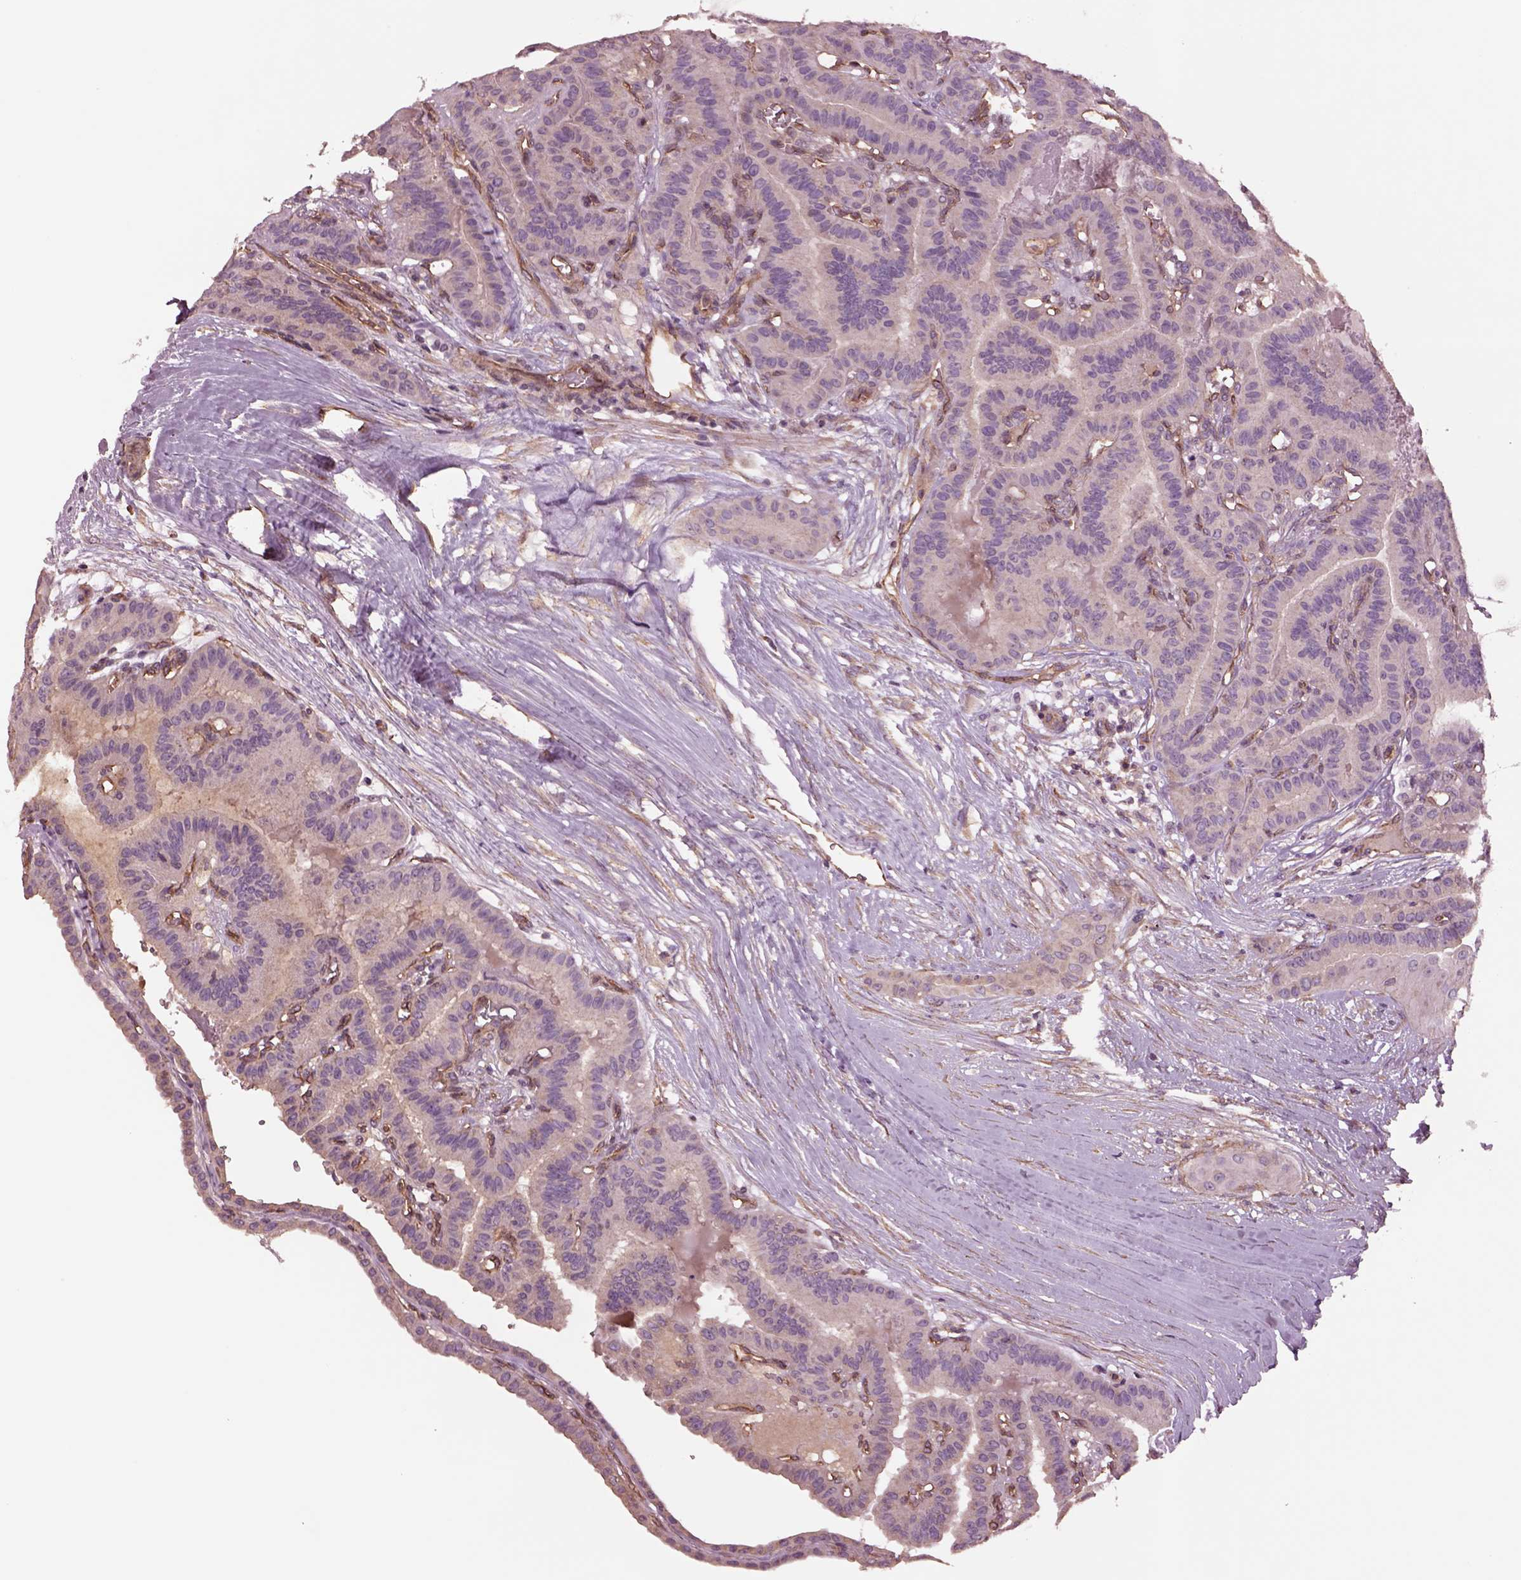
{"staining": {"intensity": "negative", "quantity": "none", "location": "none"}, "tissue": "thyroid cancer", "cell_type": "Tumor cells", "image_type": "cancer", "snomed": [{"axis": "morphology", "description": "Papillary adenocarcinoma, NOS"}, {"axis": "topography", "description": "Thyroid gland"}], "caption": "Immunohistochemistry (IHC) image of neoplastic tissue: thyroid cancer stained with DAB exhibits no significant protein expression in tumor cells. (Stains: DAB (3,3'-diaminobenzidine) immunohistochemistry (IHC) with hematoxylin counter stain, Microscopy: brightfield microscopy at high magnification).", "gene": "HTR1B", "patient": {"sex": "male", "age": 87}}